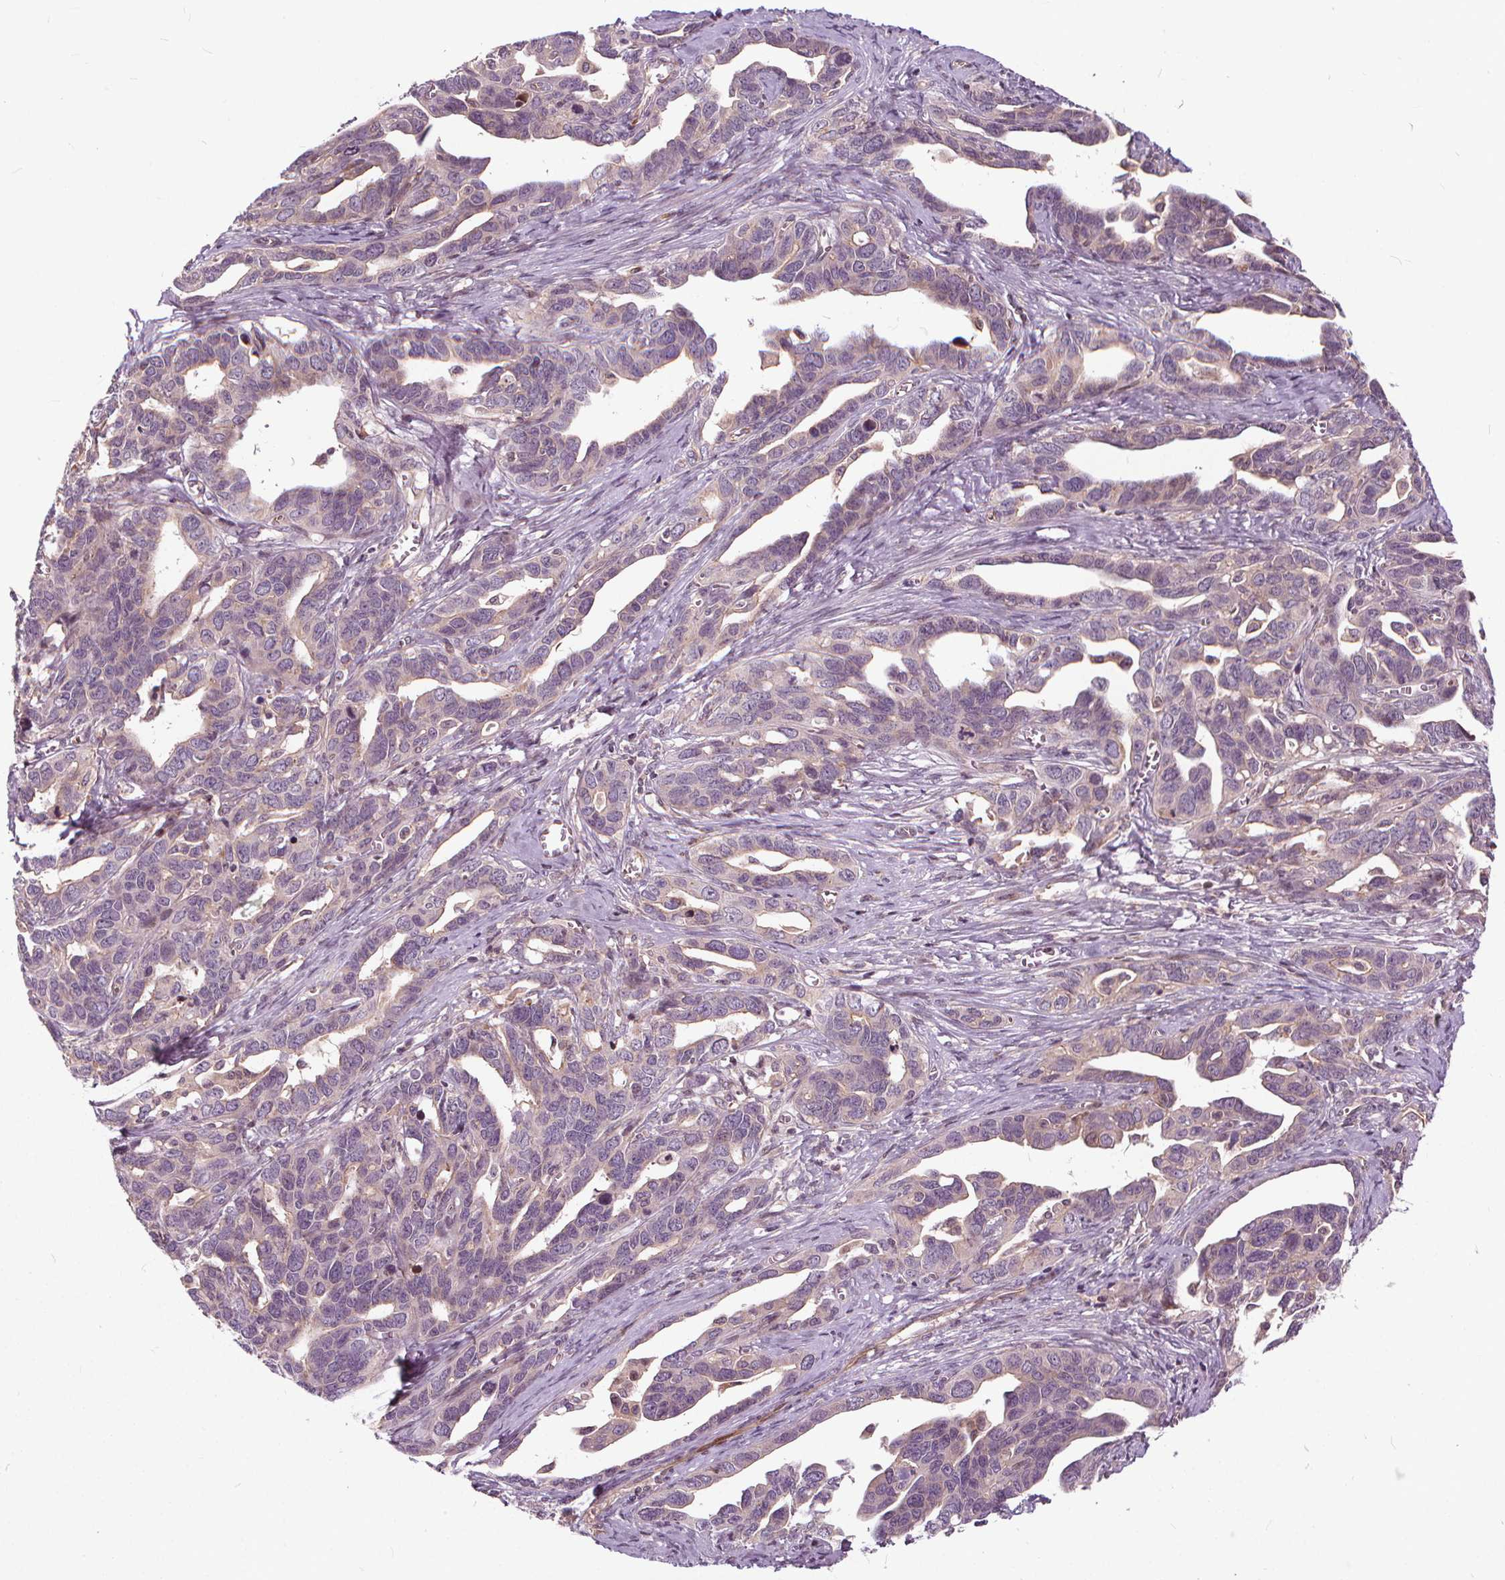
{"staining": {"intensity": "negative", "quantity": "none", "location": "none"}, "tissue": "ovarian cancer", "cell_type": "Tumor cells", "image_type": "cancer", "snomed": [{"axis": "morphology", "description": "Cystadenocarcinoma, serous, NOS"}, {"axis": "topography", "description": "Ovary"}], "caption": "The micrograph exhibits no staining of tumor cells in serous cystadenocarcinoma (ovarian). (DAB (3,3'-diaminobenzidine) immunohistochemistry visualized using brightfield microscopy, high magnification).", "gene": "INPP5E", "patient": {"sex": "female", "age": 69}}